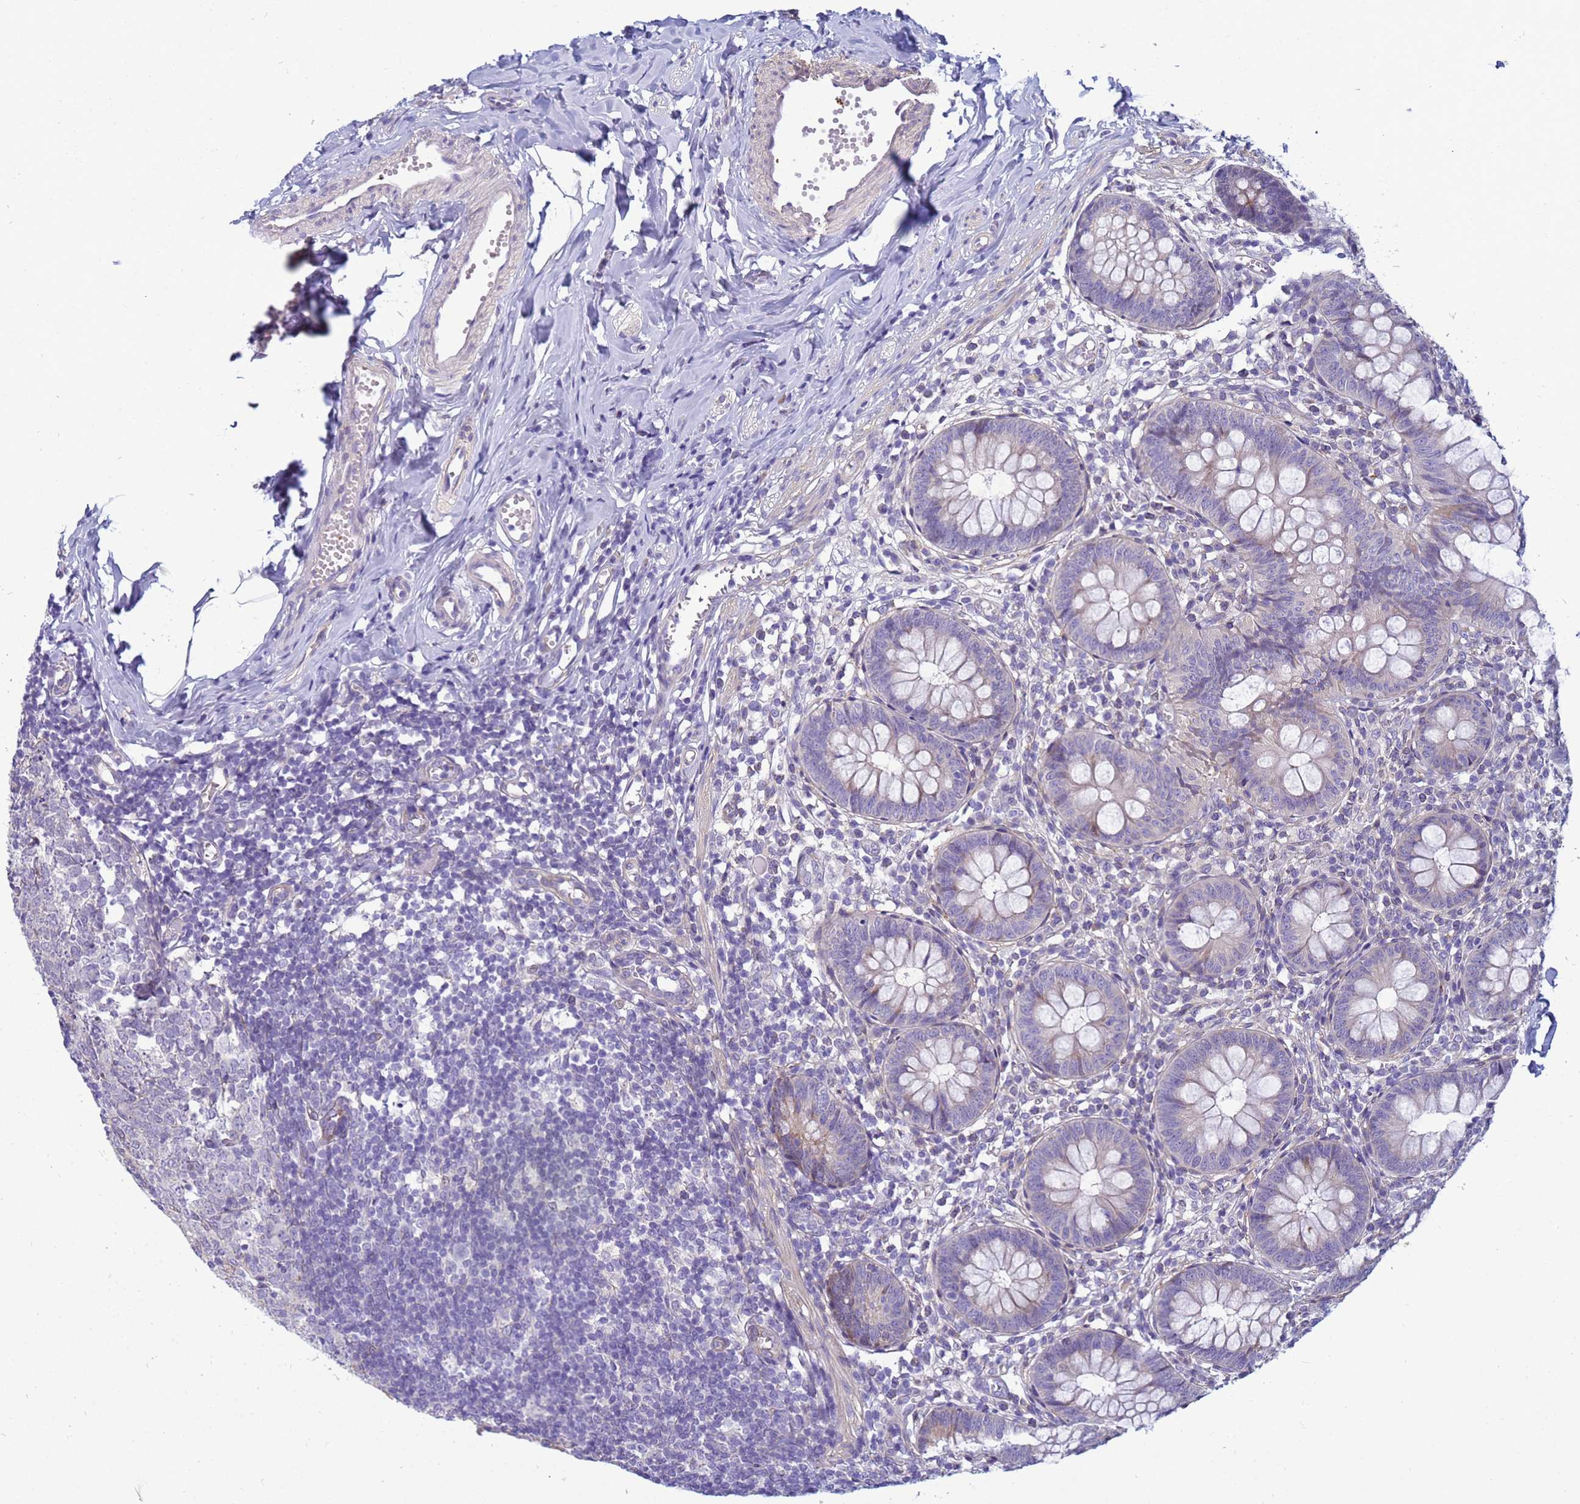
{"staining": {"intensity": "moderate", "quantity": "<25%", "location": "cytoplasmic/membranous"}, "tissue": "appendix", "cell_type": "Glandular cells", "image_type": "normal", "snomed": [{"axis": "morphology", "description": "Normal tissue, NOS"}, {"axis": "topography", "description": "Appendix"}], "caption": "About <25% of glandular cells in normal appendix display moderate cytoplasmic/membranous protein staining as visualized by brown immunohistochemical staining.", "gene": "TRPC6", "patient": {"sex": "male", "age": 14}}